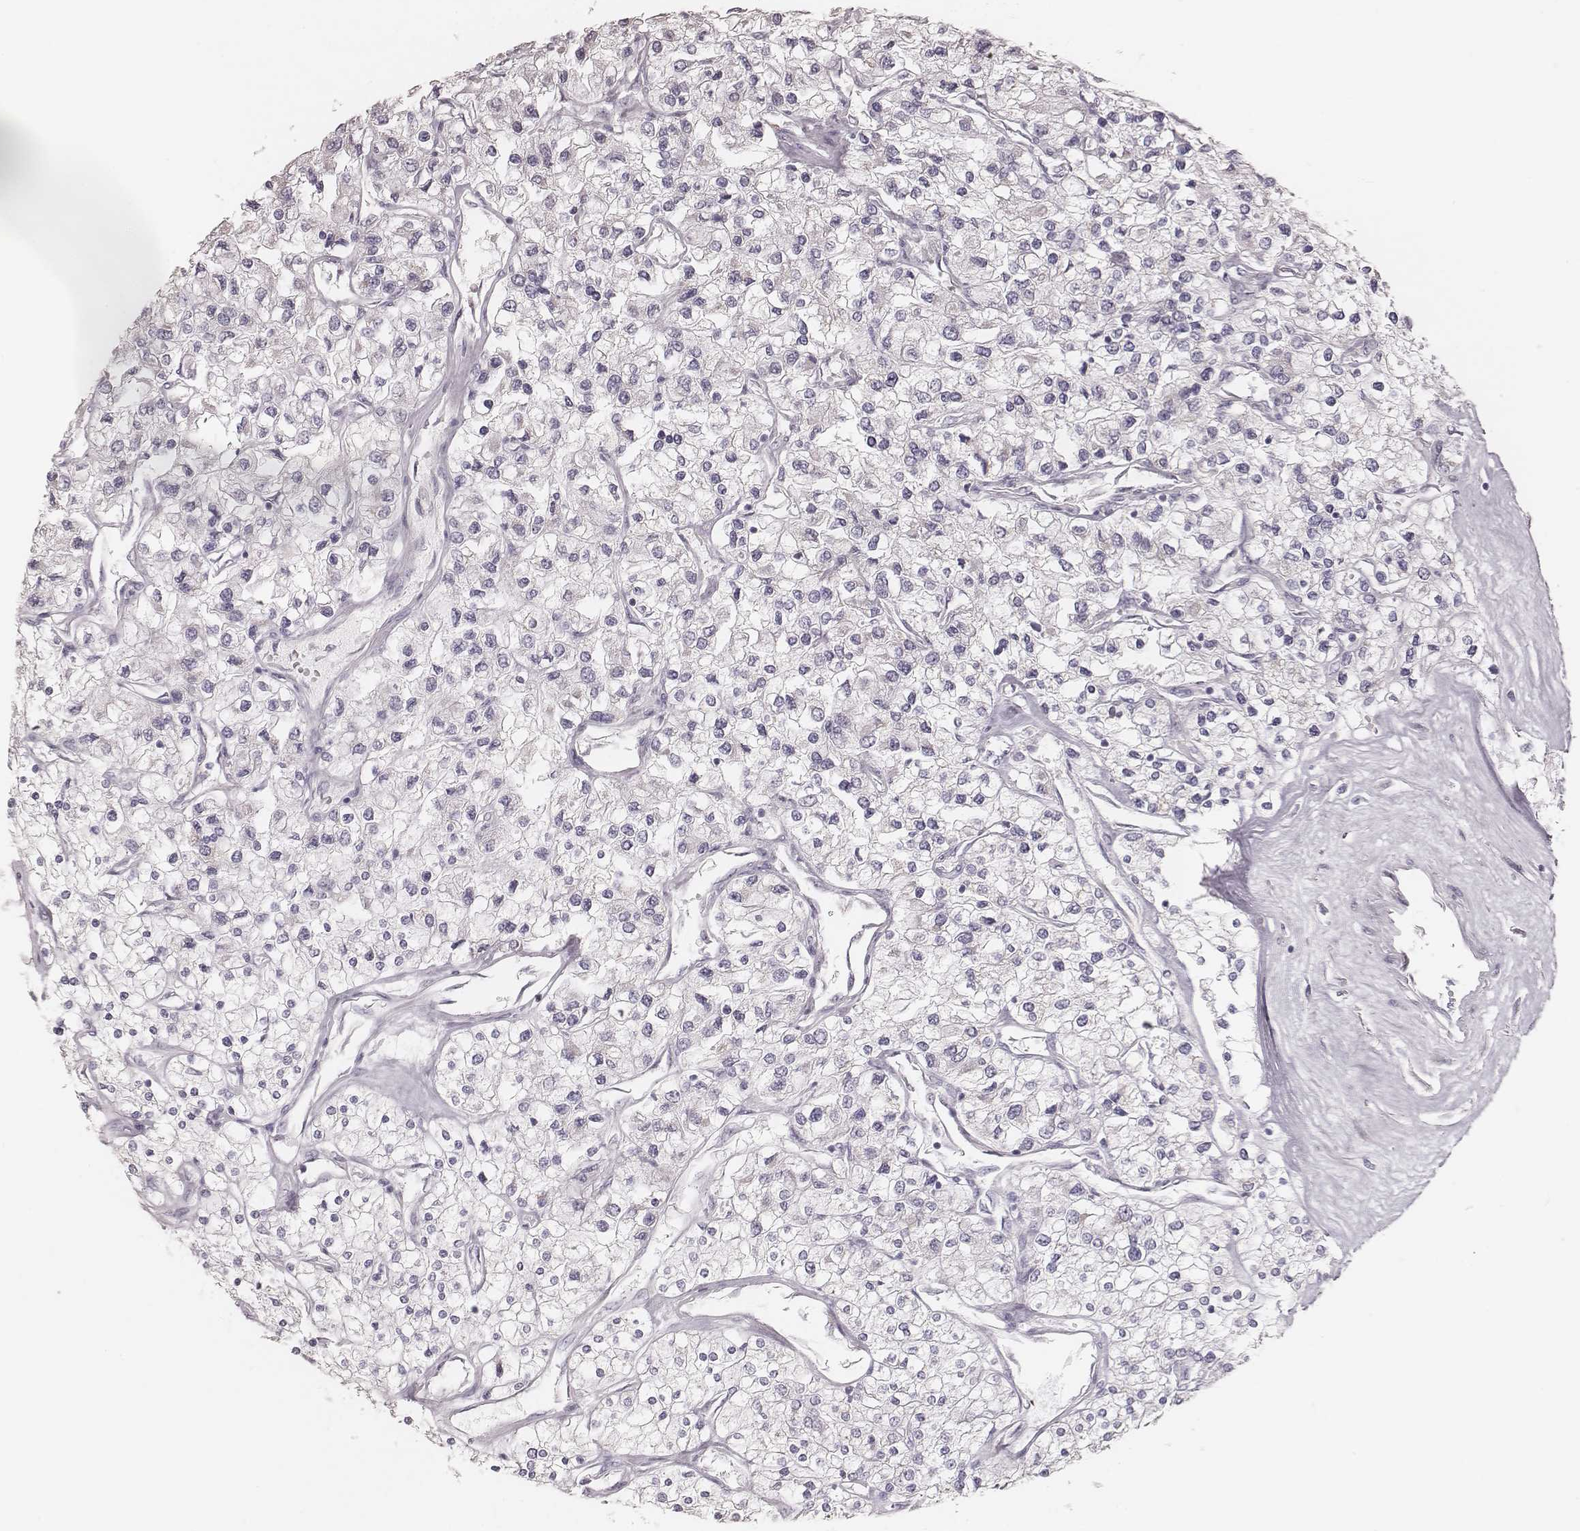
{"staining": {"intensity": "negative", "quantity": "none", "location": "none"}, "tissue": "renal cancer", "cell_type": "Tumor cells", "image_type": "cancer", "snomed": [{"axis": "morphology", "description": "Adenocarcinoma, NOS"}, {"axis": "topography", "description": "Kidney"}], "caption": "The IHC histopathology image has no significant positivity in tumor cells of renal adenocarcinoma tissue.", "gene": "KIF5C", "patient": {"sex": "male", "age": 80}}